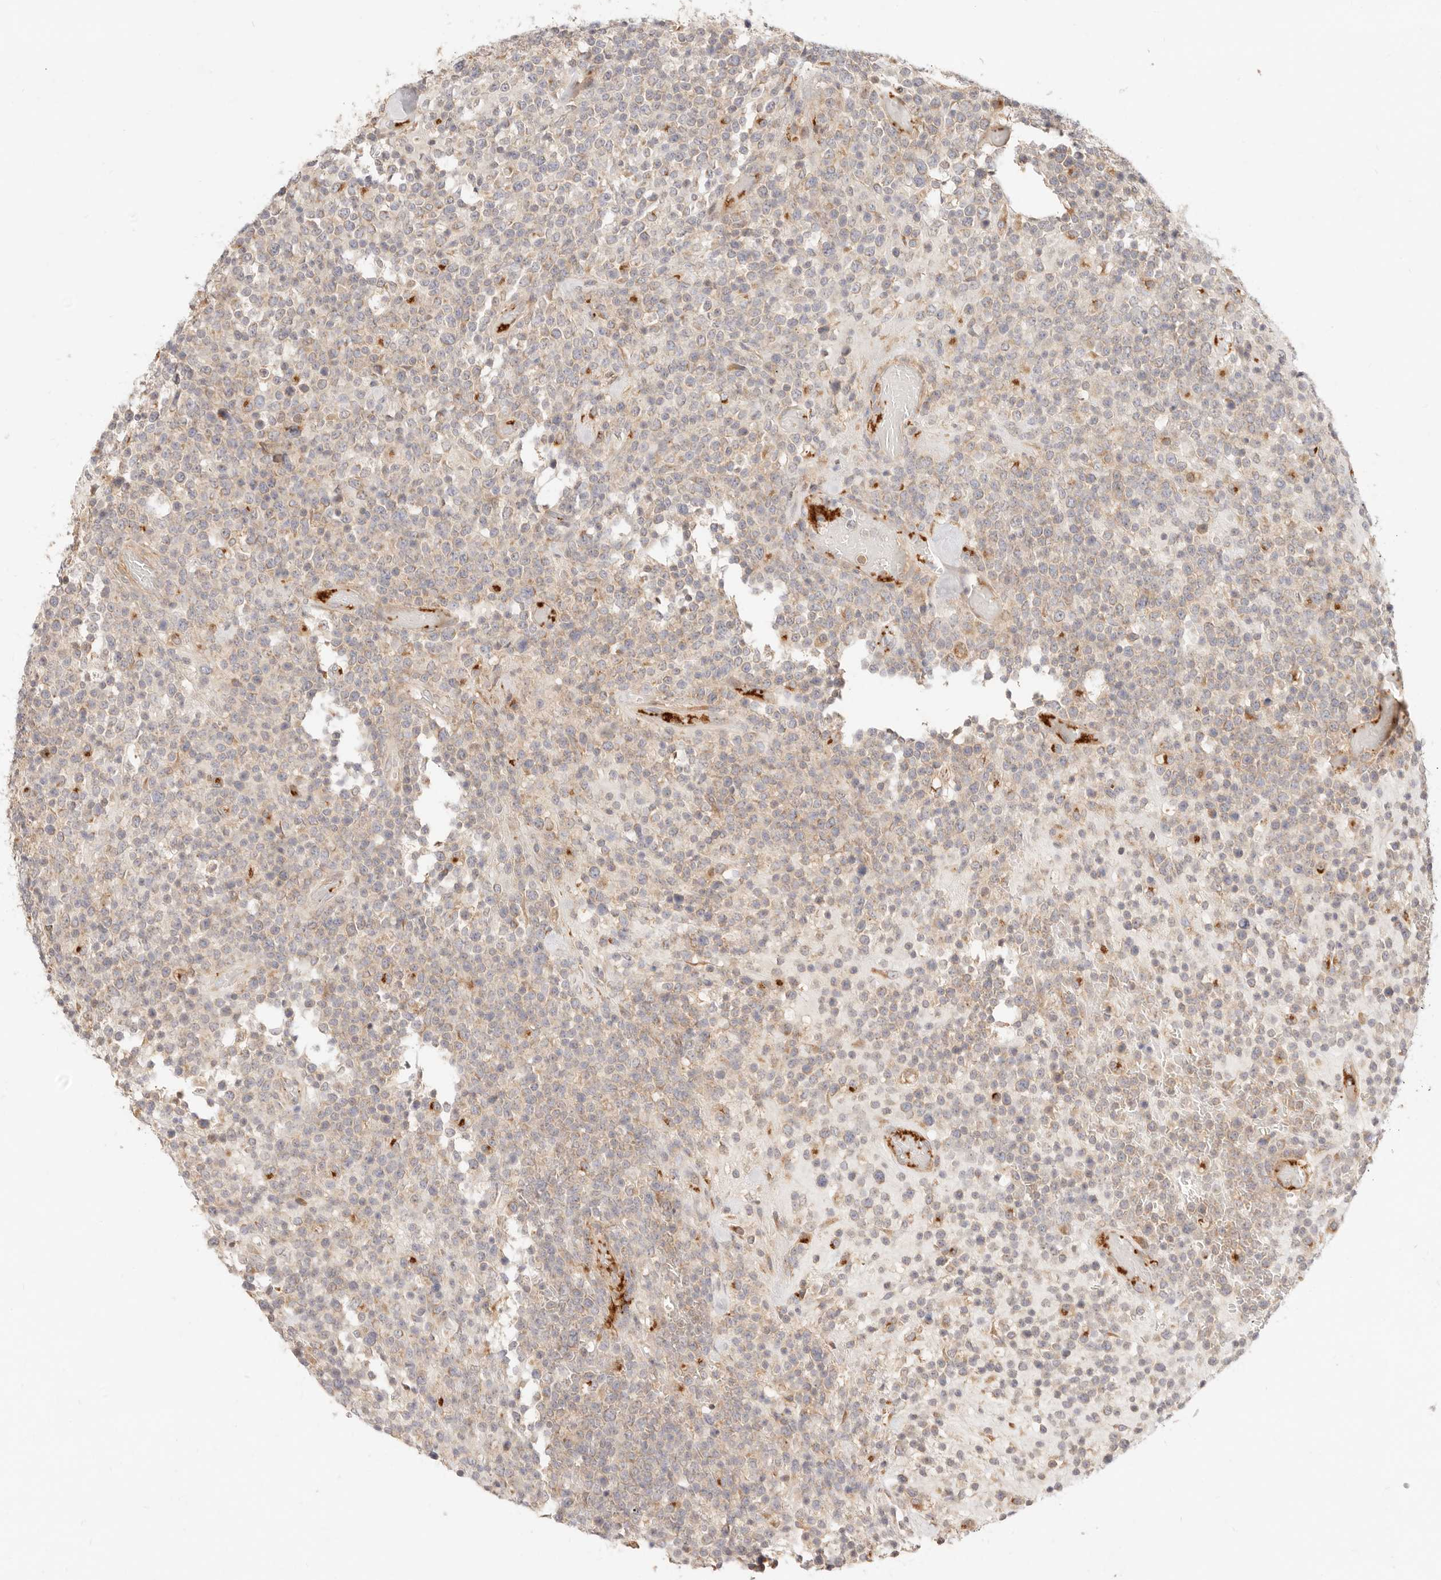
{"staining": {"intensity": "weak", "quantity": "25%-75%", "location": "cytoplasmic/membranous"}, "tissue": "lymphoma", "cell_type": "Tumor cells", "image_type": "cancer", "snomed": [{"axis": "morphology", "description": "Malignant lymphoma, non-Hodgkin's type, High grade"}, {"axis": "topography", "description": "Colon"}], "caption": "Tumor cells reveal weak cytoplasmic/membranous expression in about 25%-75% of cells in malignant lymphoma, non-Hodgkin's type (high-grade).", "gene": "UBXN10", "patient": {"sex": "female", "age": 53}}